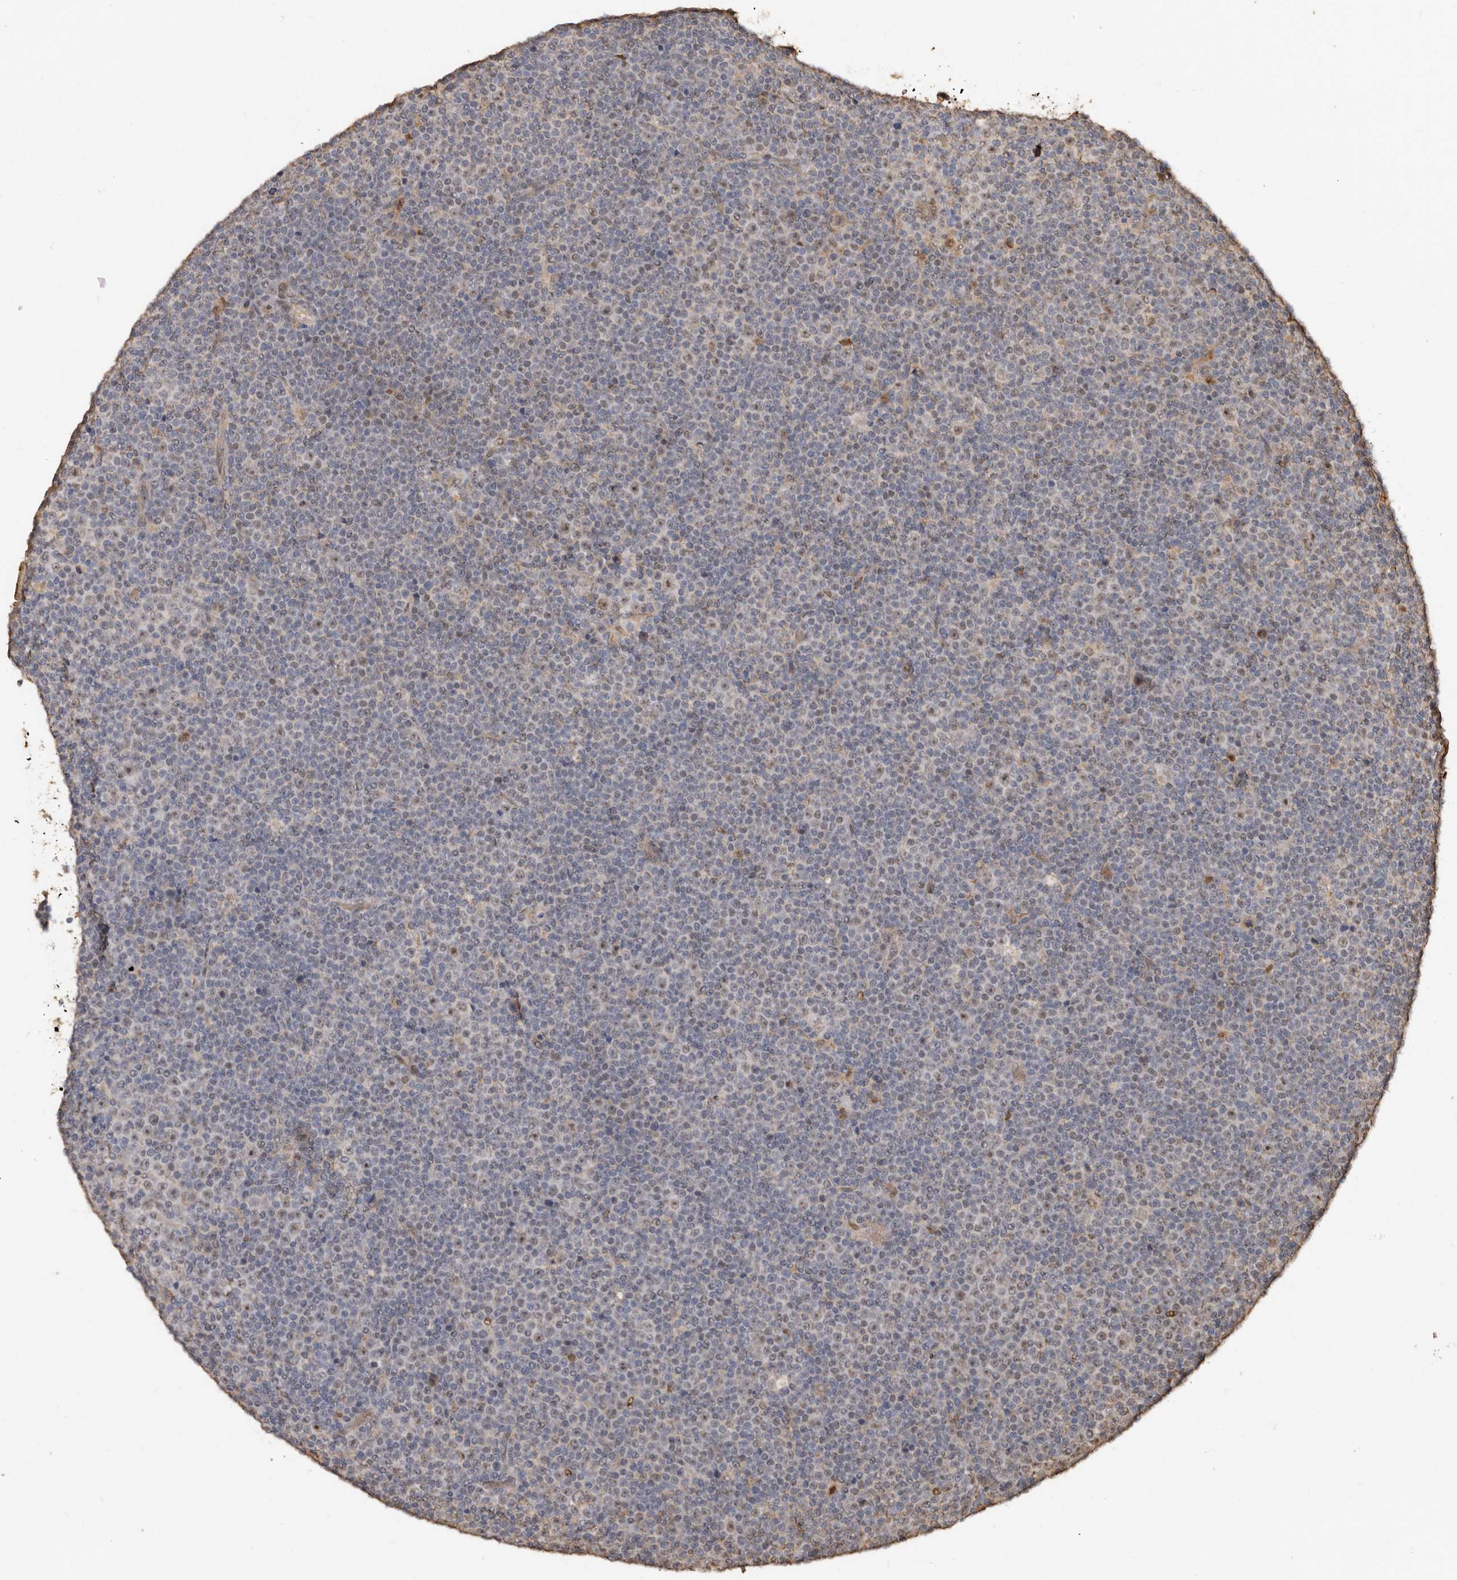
{"staining": {"intensity": "weak", "quantity": "<25%", "location": "nuclear"}, "tissue": "lymphoma", "cell_type": "Tumor cells", "image_type": "cancer", "snomed": [{"axis": "morphology", "description": "Malignant lymphoma, non-Hodgkin's type, Low grade"}, {"axis": "topography", "description": "Lymph node"}], "caption": "High power microscopy image of an immunohistochemistry micrograph of low-grade malignant lymphoma, non-Hodgkin's type, revealing no significant staining in tumor cells. (DAB immunohistochemistry (IHC), high magnification).", "gene": "GRAMD2A", "patient": {"sex": "female", "age": 67}}